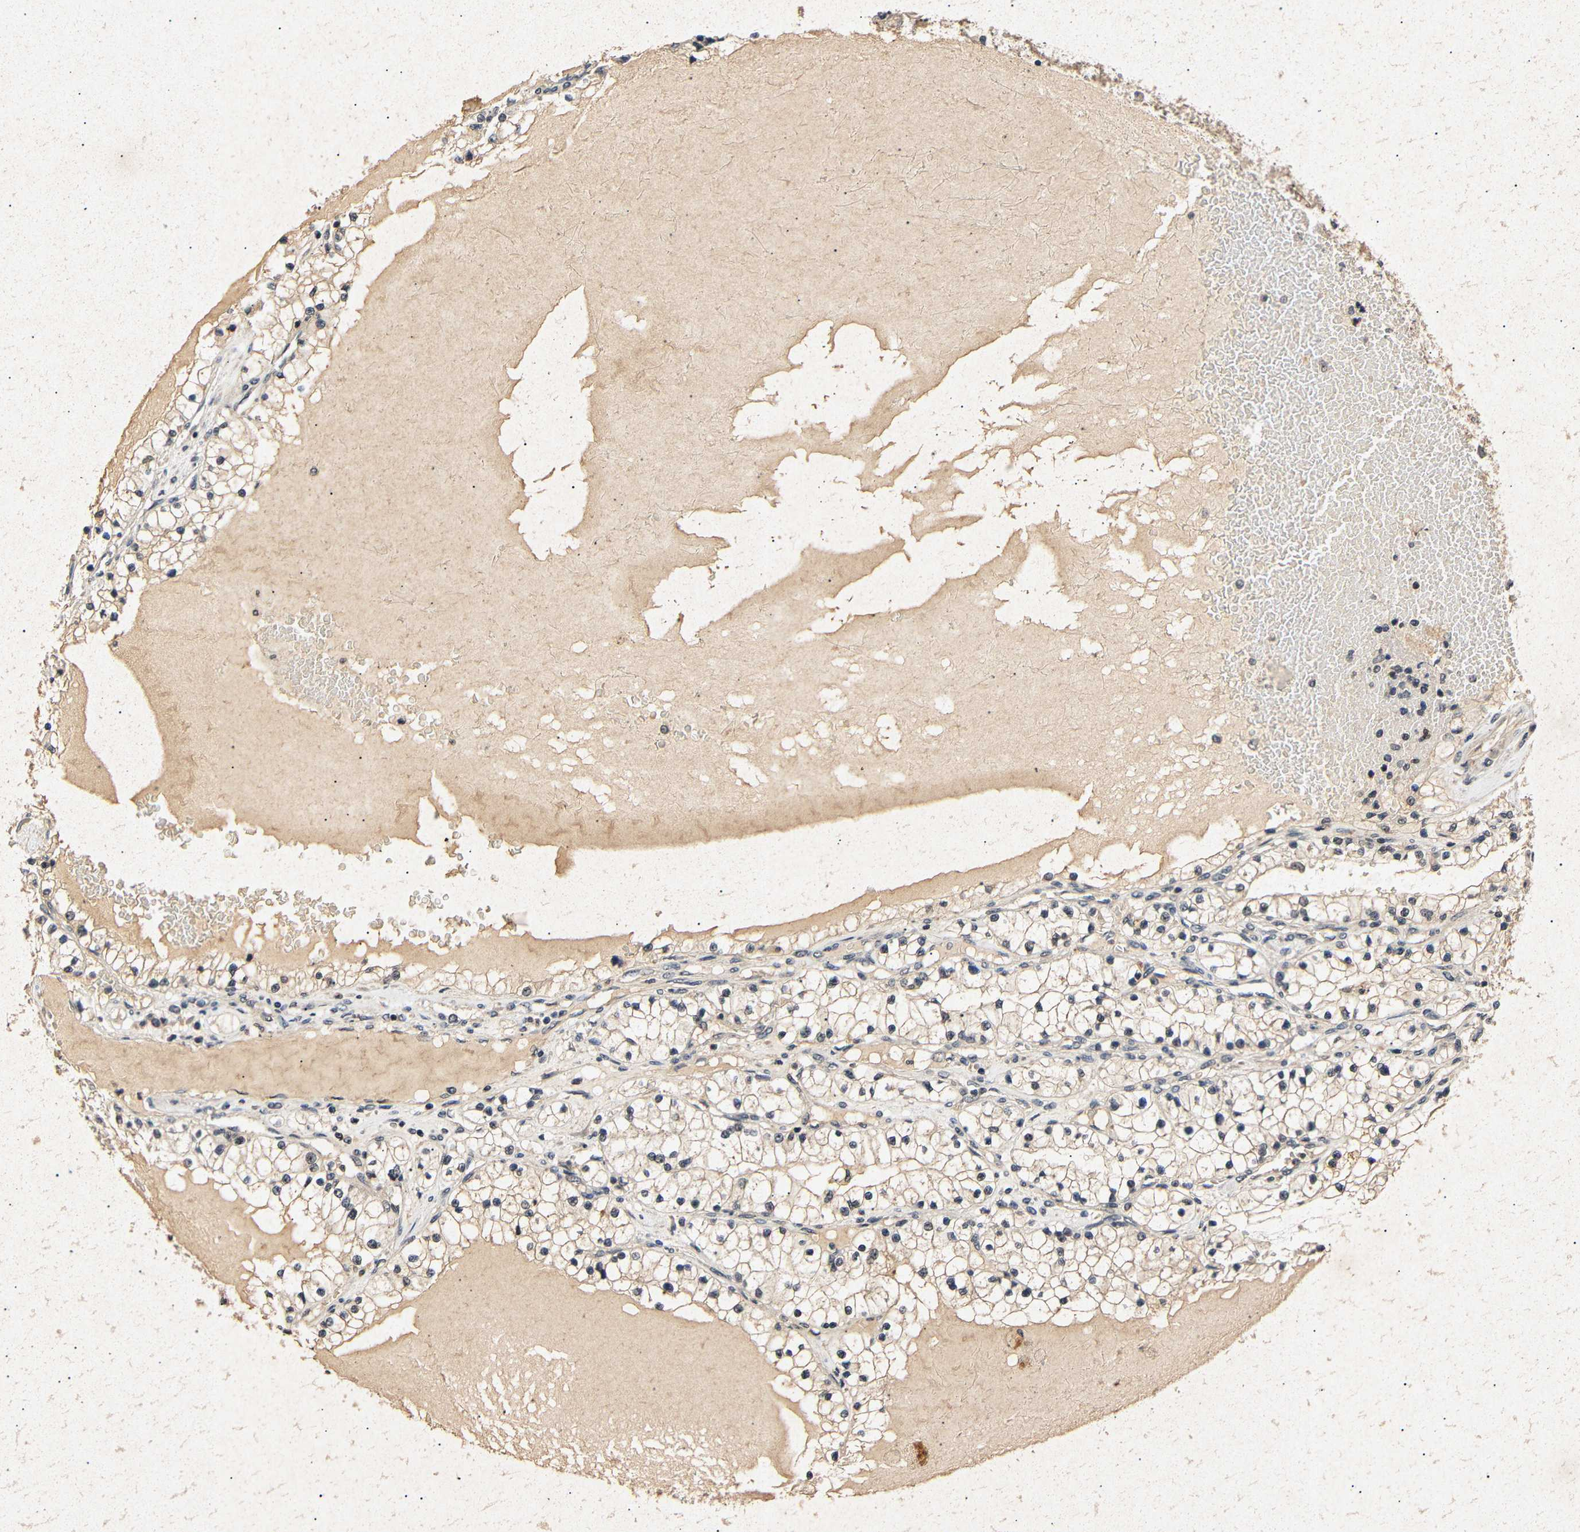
{"staining": {"intensity": "weak", "quantity": "25%-75%", "location": "cytoplasmic/membranous,nuclear"}, "tissue": "renal cancer", "cell_type": "Tumor cells", "image_type": "cancer", "snomed": [{"axis": "morphology", "description": "Adenocarcinoma, NOS"}, {"axis": "topography", "description": "Kidney"}], "caption": "Immunohistochemistry image of neoplastic tissue: human adenocarcinoma (renal) stained using immunohistochemistry displays low levels of weak protein expression localized specifically in the cytoplasmic/membranous and nuclear of tumor cells, appearing as a cytoplasmic/membranous and nuclear brown color.", "gene": "PARN", "patient": {"sex": "male", "age": 68}}